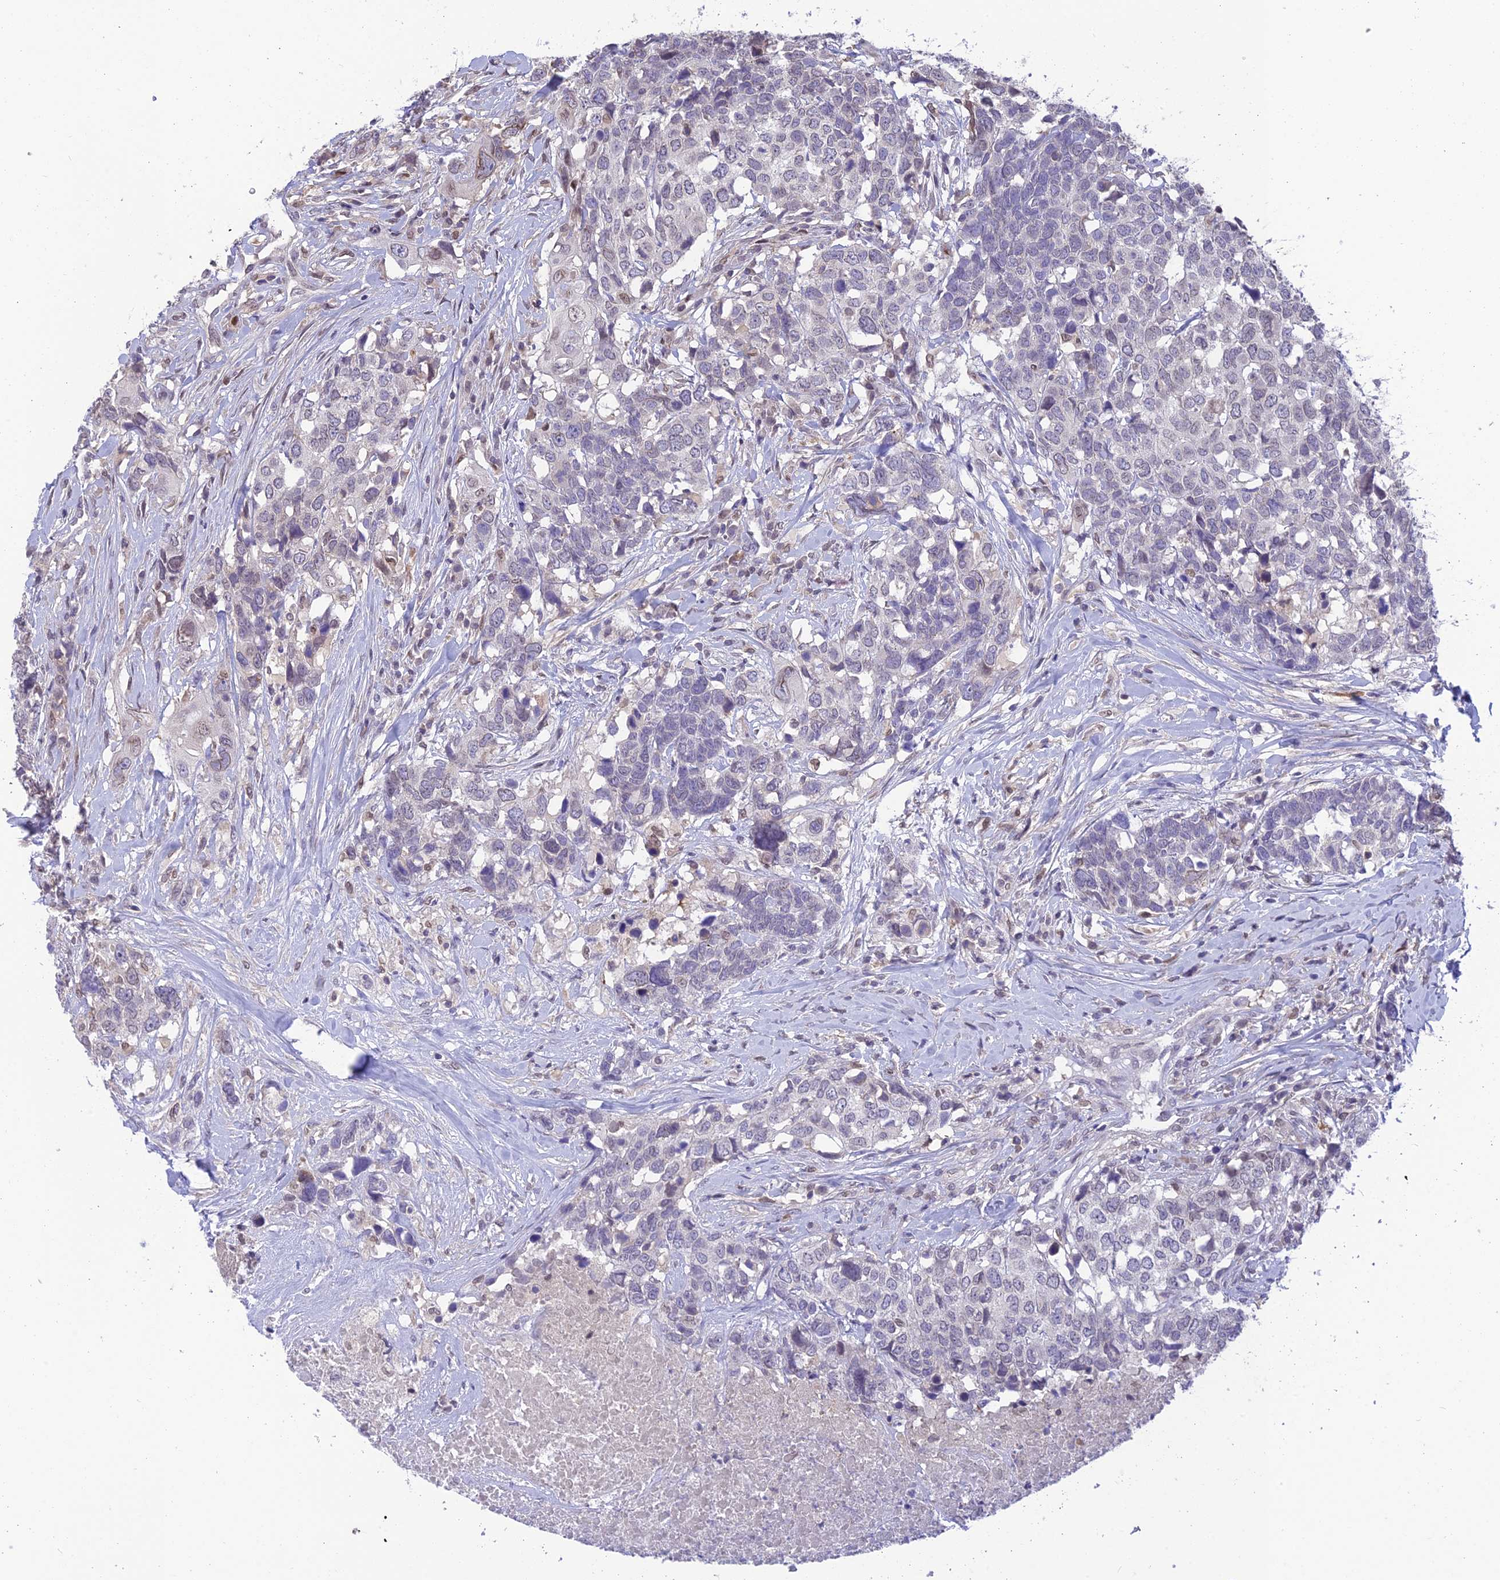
{"staining": {"intensity": "negative", "quantity": "none", "location": "none"}, "tissue": "head and neck cancer", "cell_type": "Tumor cells", "image_type": "cancer", "snomed": [{"axis": "morphology", "description": "Squamous cell carcinoma, NOS"}, {"axis": "topography", "description": "Head-Neck"}], "caption": "Immunohistochemistry (IHC) photomicrograph of neoplastic tissue: human head and neck cancer (squamous cell carcinoma) stained with DAB reveals no significant protein staining in tumor cells.", "gene": "BMT2", "patient": {"sex": "male", "age": 66}}